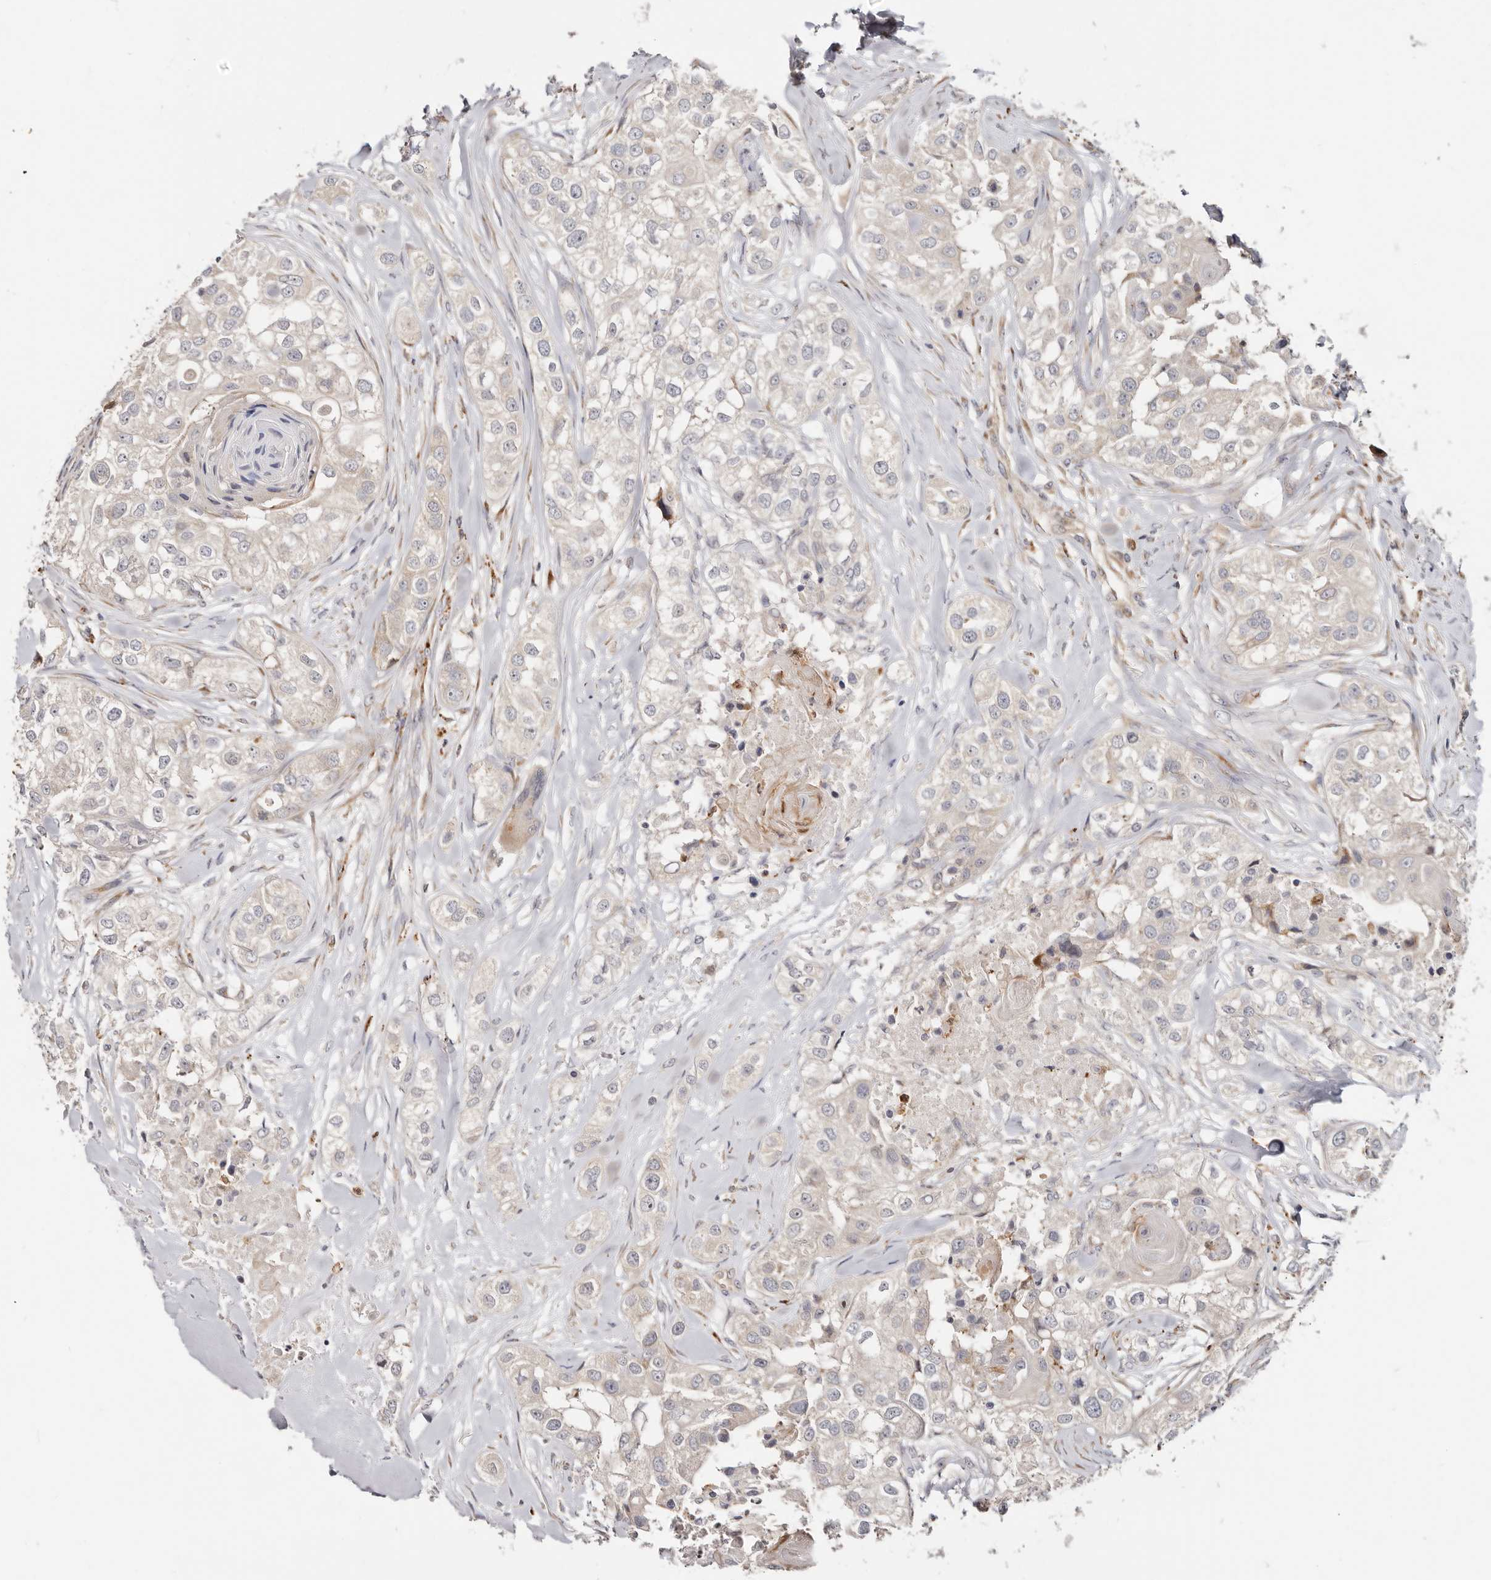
{"staining": {"intensity": "negative", "quantity": "none", "location": "none"}, "tissue": "head and neck cancer", "cell_type": "Tumor cells", "image_type": "cancer", "snomed": [{"axis": "morphology", "description": "Normal tissue, NOS"}, {"axis": "morphology", "description": "Squamous cell carcinoma, NOS"}, {"axis": "topography", "description": "Skeletal muscle"}, {"axis": "topography", "description": "Head-Neck"}], "caption": "The immunohistochemistry image has no significant positivity in tumor cells of squamous cell carcinoma (head and neck) tissue.", "gene": "BCL2L15", "patient": {"sex": "male", "age": 51}}